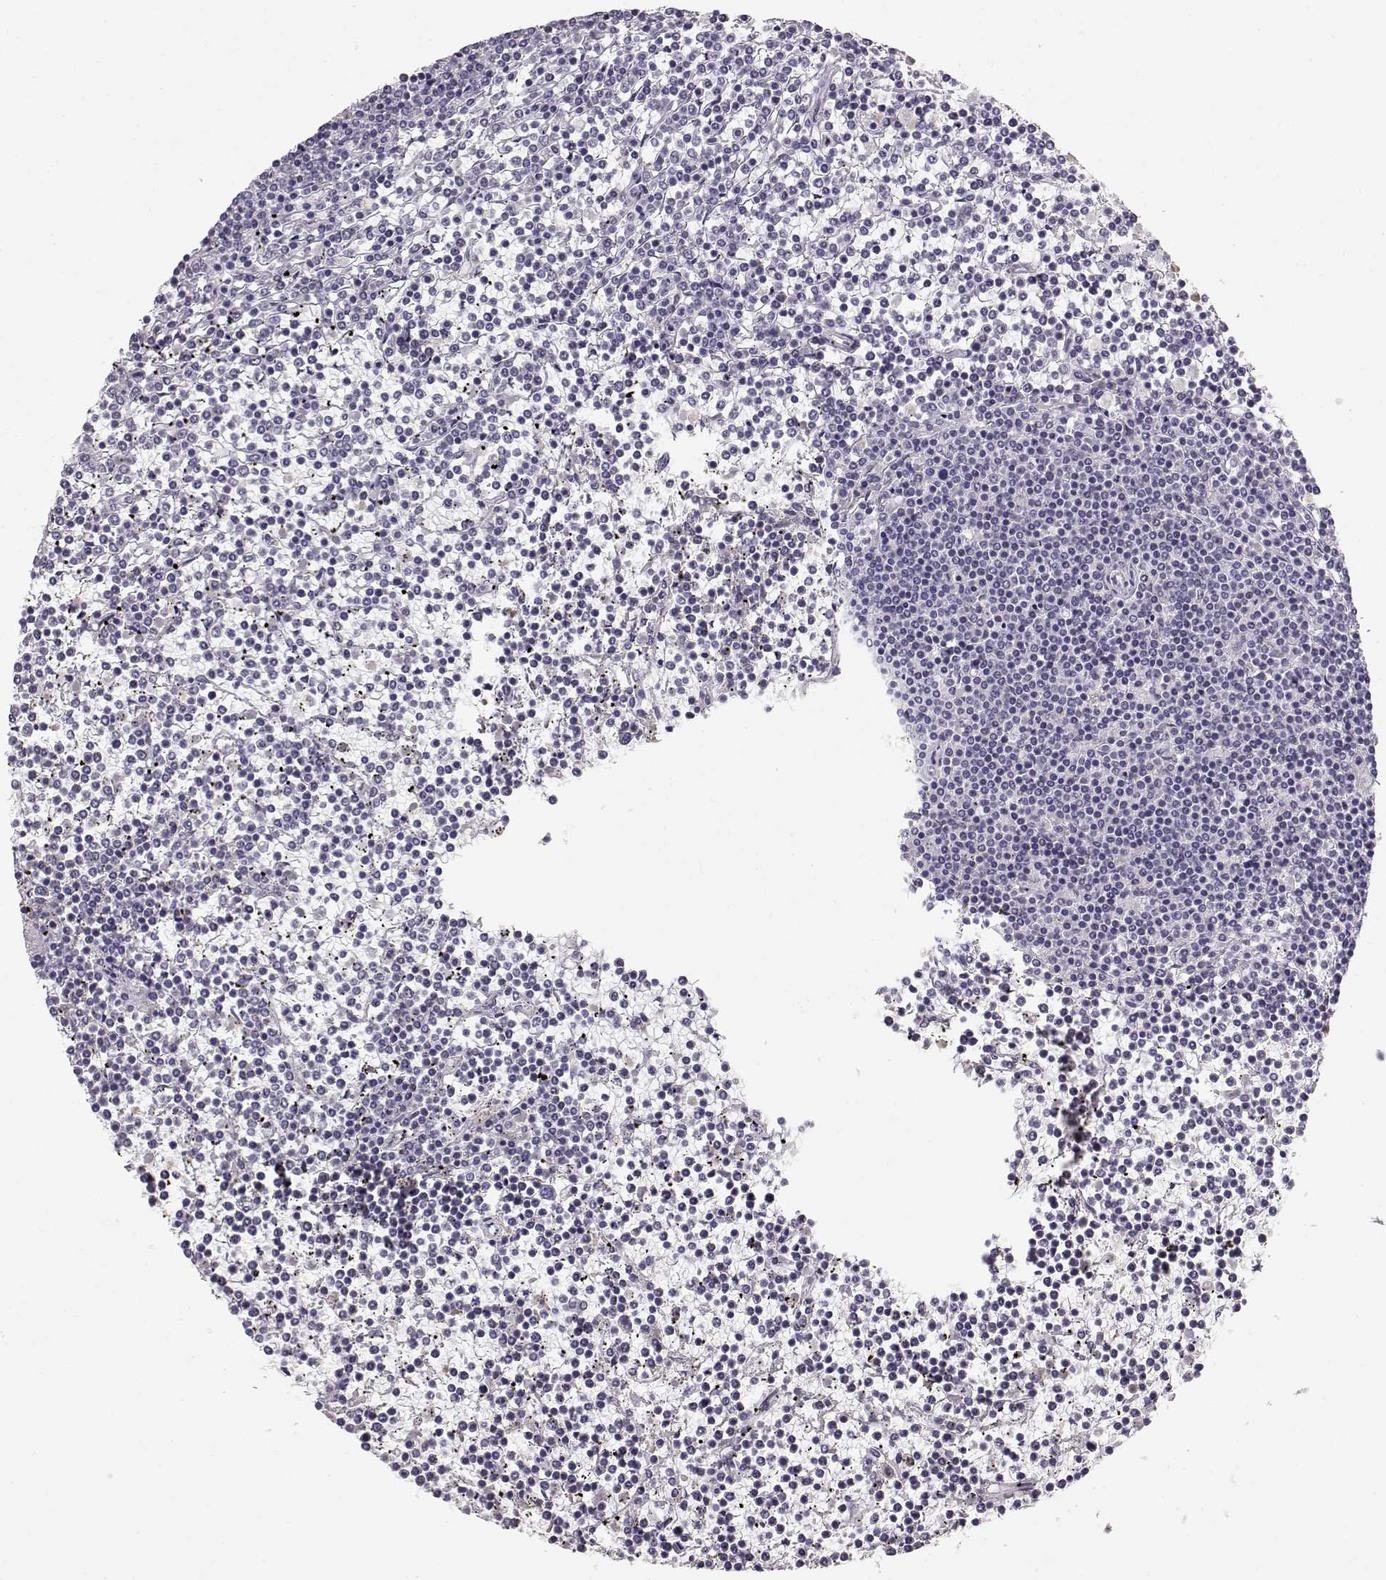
{"staining": {"intensity": "negative", "quantity": "none", "location": "none"}, "tissue": "lymphoma", "cell_type": "Tumor cells", "image_type": "cancer", "snomed": [{"axis": "morphology", "description": "Malignant lymphoma, non-Hodgkin's type, Low grade"}, {"axis": "topography", "description": "Spleen"}], "caption": "Immunohistochemical staining of human lymphoma demonstrates no significant staining in tumor cells.", "gene": "POU1F1", "patient": {"sex": "female", "age": 19}}